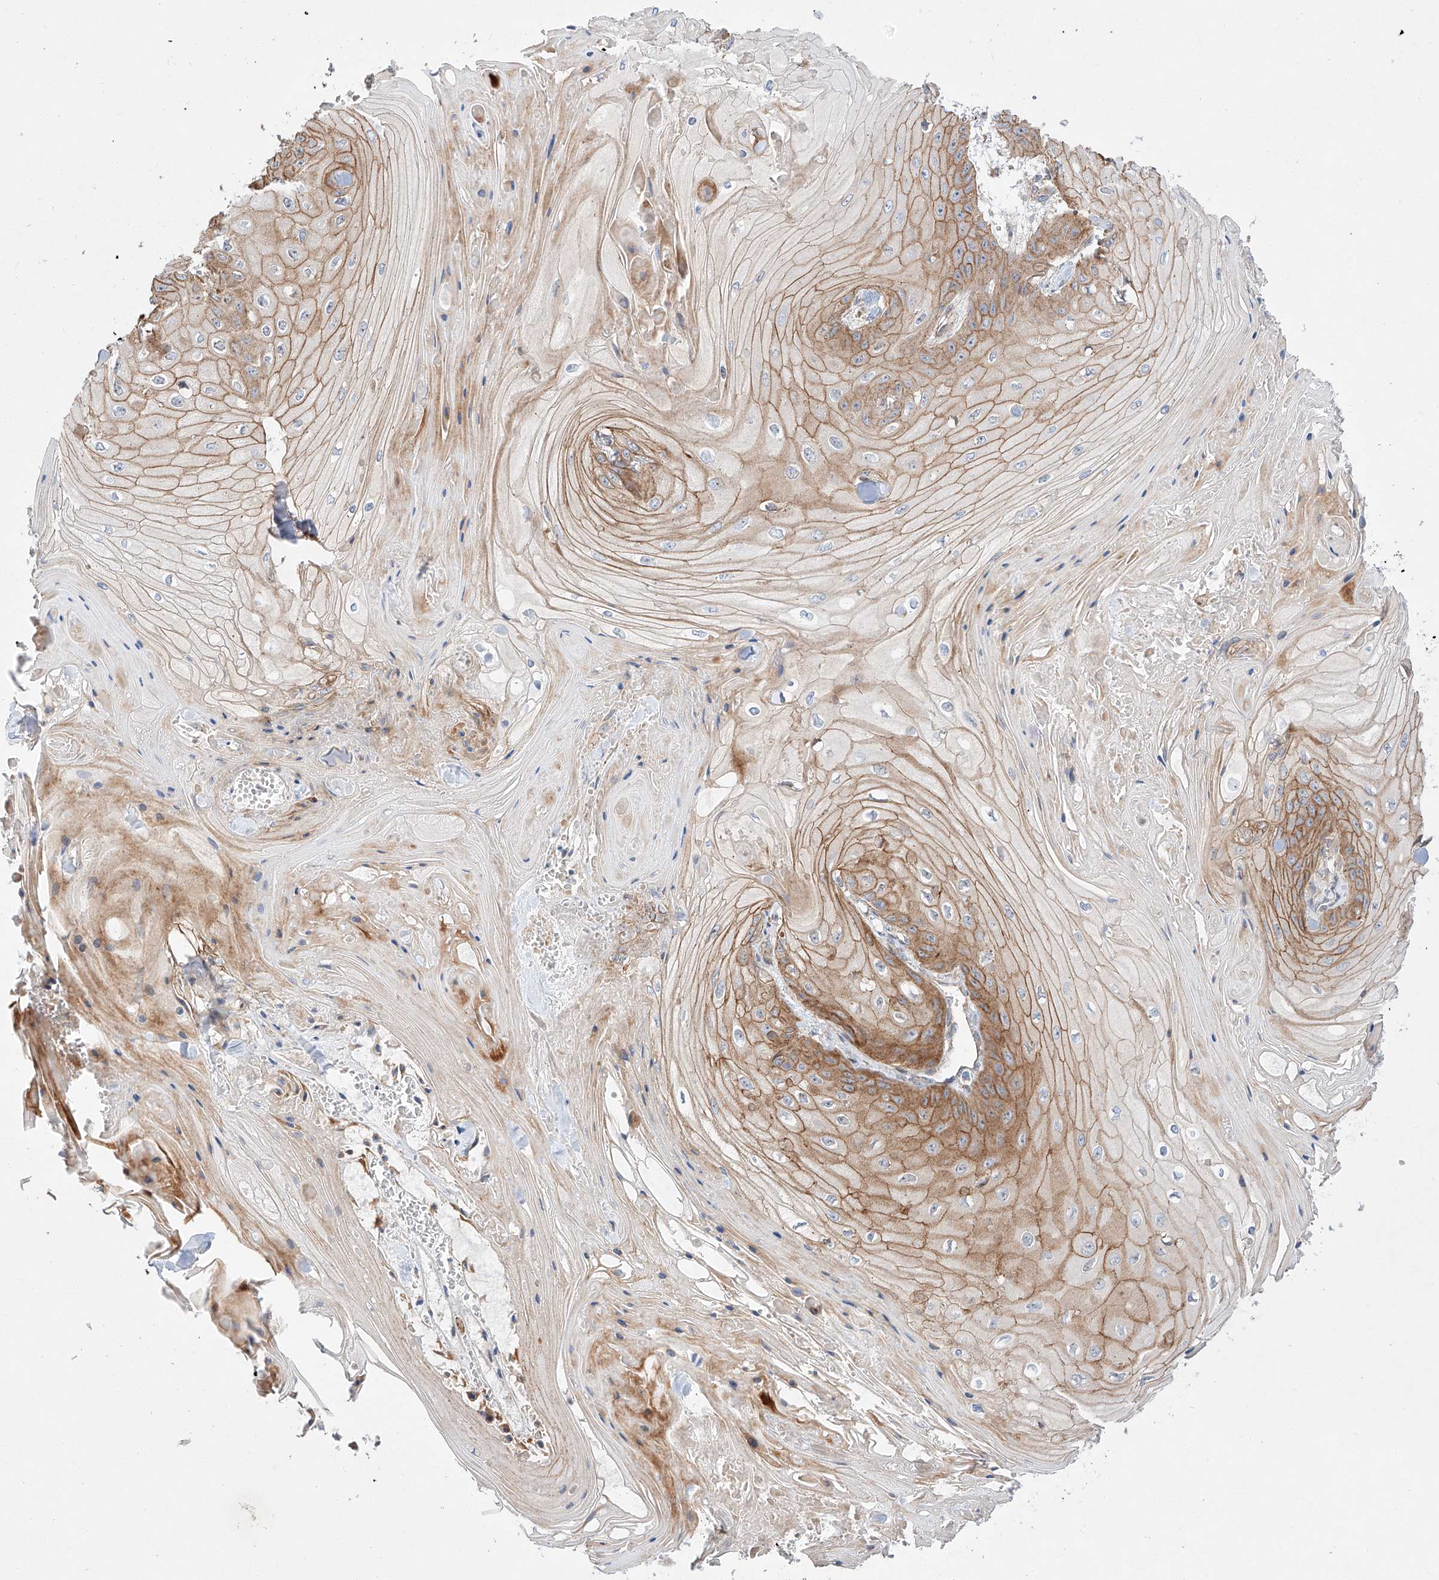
{"staining": {"intensity": "moderate", "quantity": ">75%", "location": "cytoplasmic/membranous"}, "tissue": "skin cancer", "cell_type": "Tumor cells", "image_type": "cancer", "snomed": [{"axis": "morphology", "description": "Squamous cell carcinoma, NOS"}, {"axis": "topography", "description": "Skin"}], "caption": "Immunohistochemical staining of skin cancer exhibits medium levels of moderate cytoplasmic/membranous protein positivity in approximately >75% of tumor cells.", "gene": "MINDY4", "patient": {"sex": "male", "age": 74}}